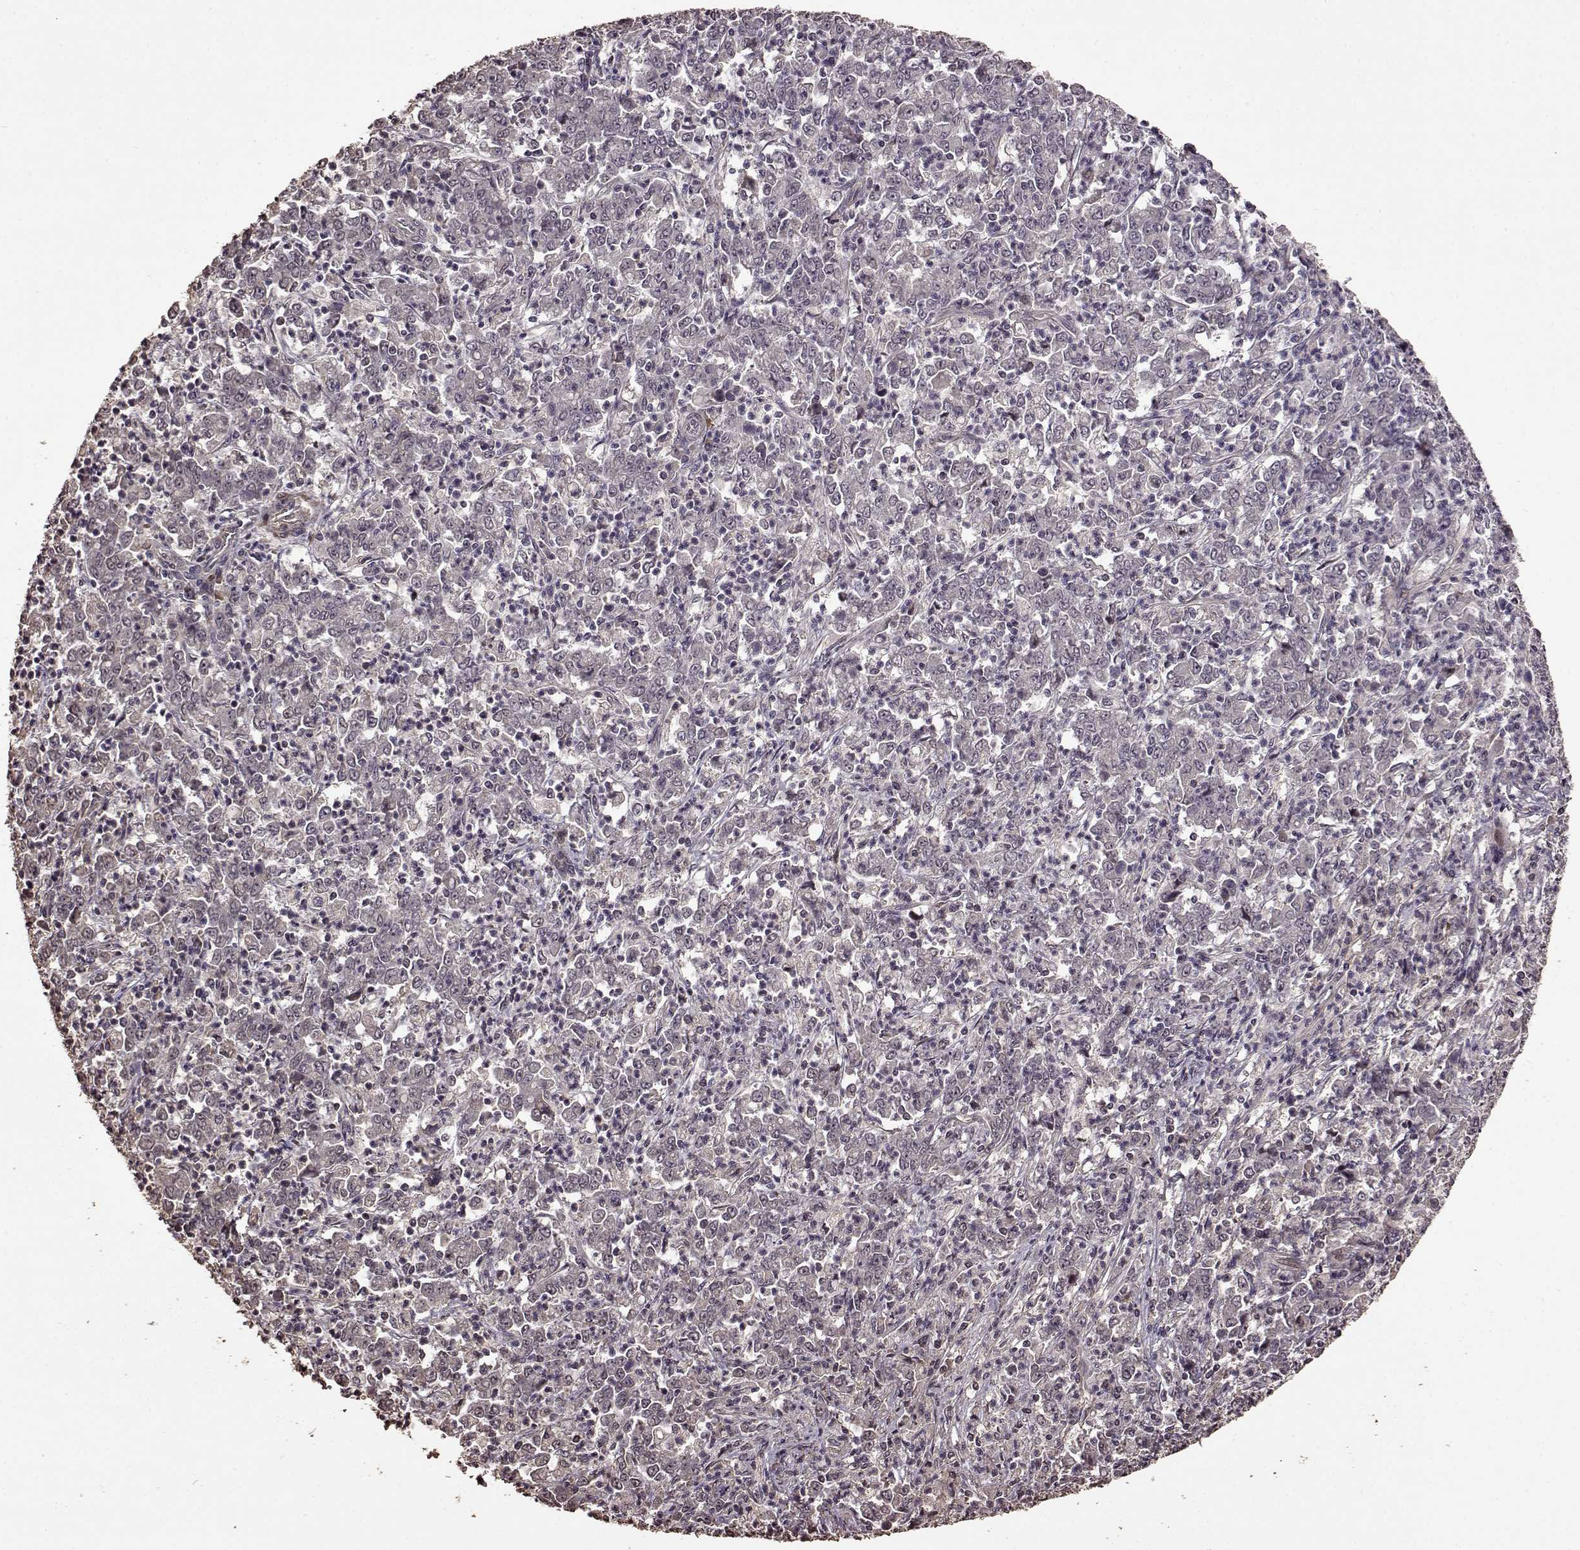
{"staining": {"intensity": "negative", "quantity": "none", "location": "none"}, "tissue": "stomach cancer", "cell_type": "Tumor cells", "image_type": "cancer", "snomed": [{"axis": "morphology", "description": "Adenocarcinoma, NOS"}, {"axis": "topography", "description": "Stomach, lower"}], "caption": "High magnification brightfield microscopy of stomach adenocarcinoma stained with DAB (brown) and counterstained with hematoxylin (blue): tumor cells show no significant staining. (Brightfield microscopy of DAB immunohistochemistry at high magnification).", "gene": "FBXW11", "patient": {"sex": "female", "age": 71}}